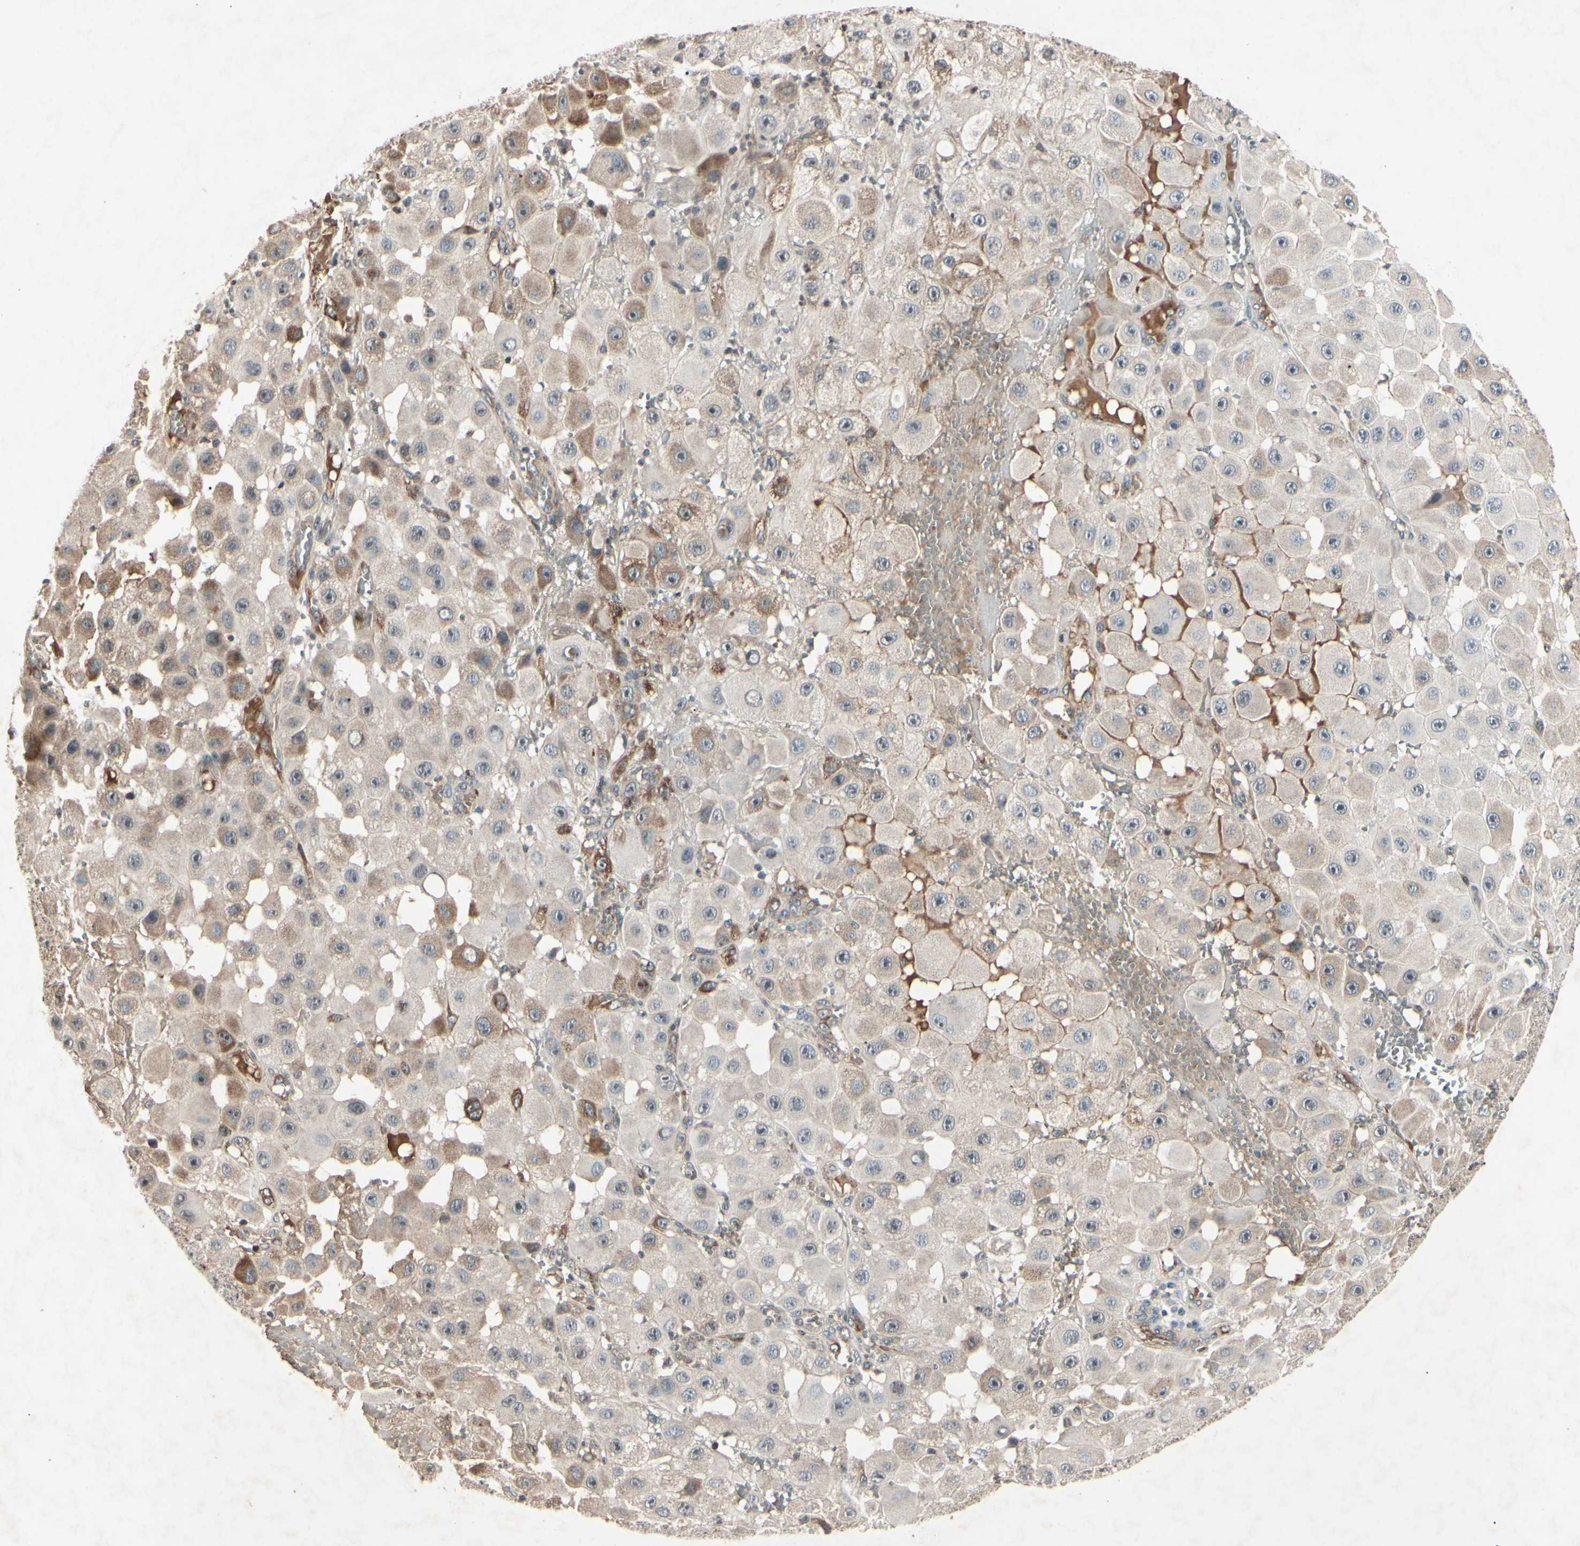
{"staining": {"intensity": "weak", "quantity": "<25%", "location": "cytoplasmic/membranous"}, "tissue": "melanoma", "cell_type": "Tumor cells", "image_type": "cancer", "snomed": [{"axis": "morphology", "description": "Malignant melanoma, NOS"}, {"axis": "topography", "description": "Skin"}], "caption": "An IHC image of malignant melanoma is shown. There is no staining in tumor cells of malignant melanoma.", "gene": "AEBP1", "patient": {"sex": "female", "age": 81}}